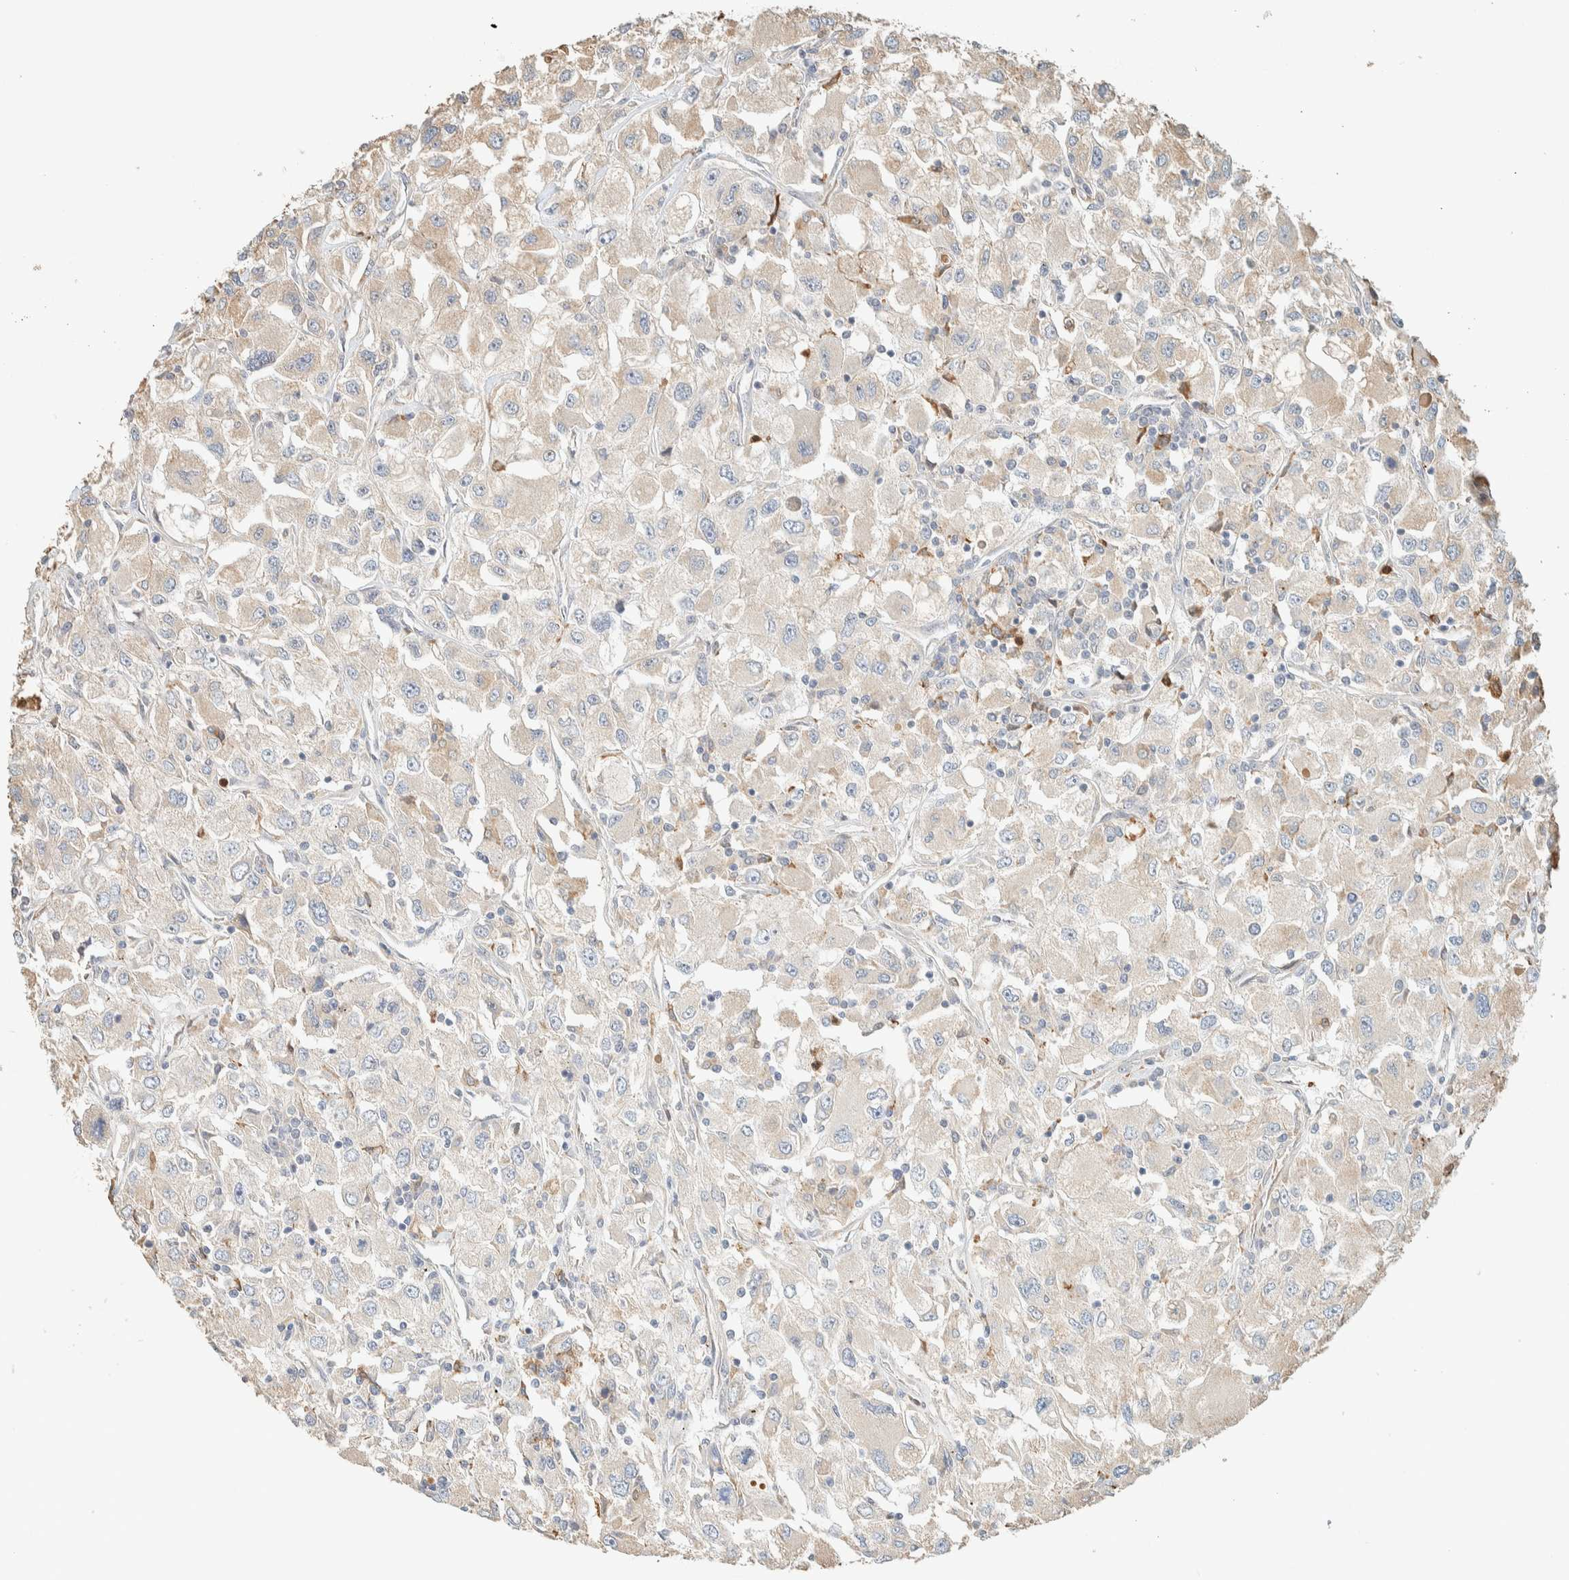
{"staining": {"intensity": "weak", "quantity": "<25%", "location": "cytoplasmic/membranous"}, "tissue": "renal cancer", "cell_type": "Tumor cells", "image_type": "cancer", "snomed": [{"axis": "morphology", "description": "Adenocarcinoma, NOS"}, {"axis": "topography", "description": "Kidney"}], "caption": "Tumor cells show no significant protein expression in renal adenocarcinoma.", "gene": "TTC3", "patient": {"sex": "female", "age": 52}}